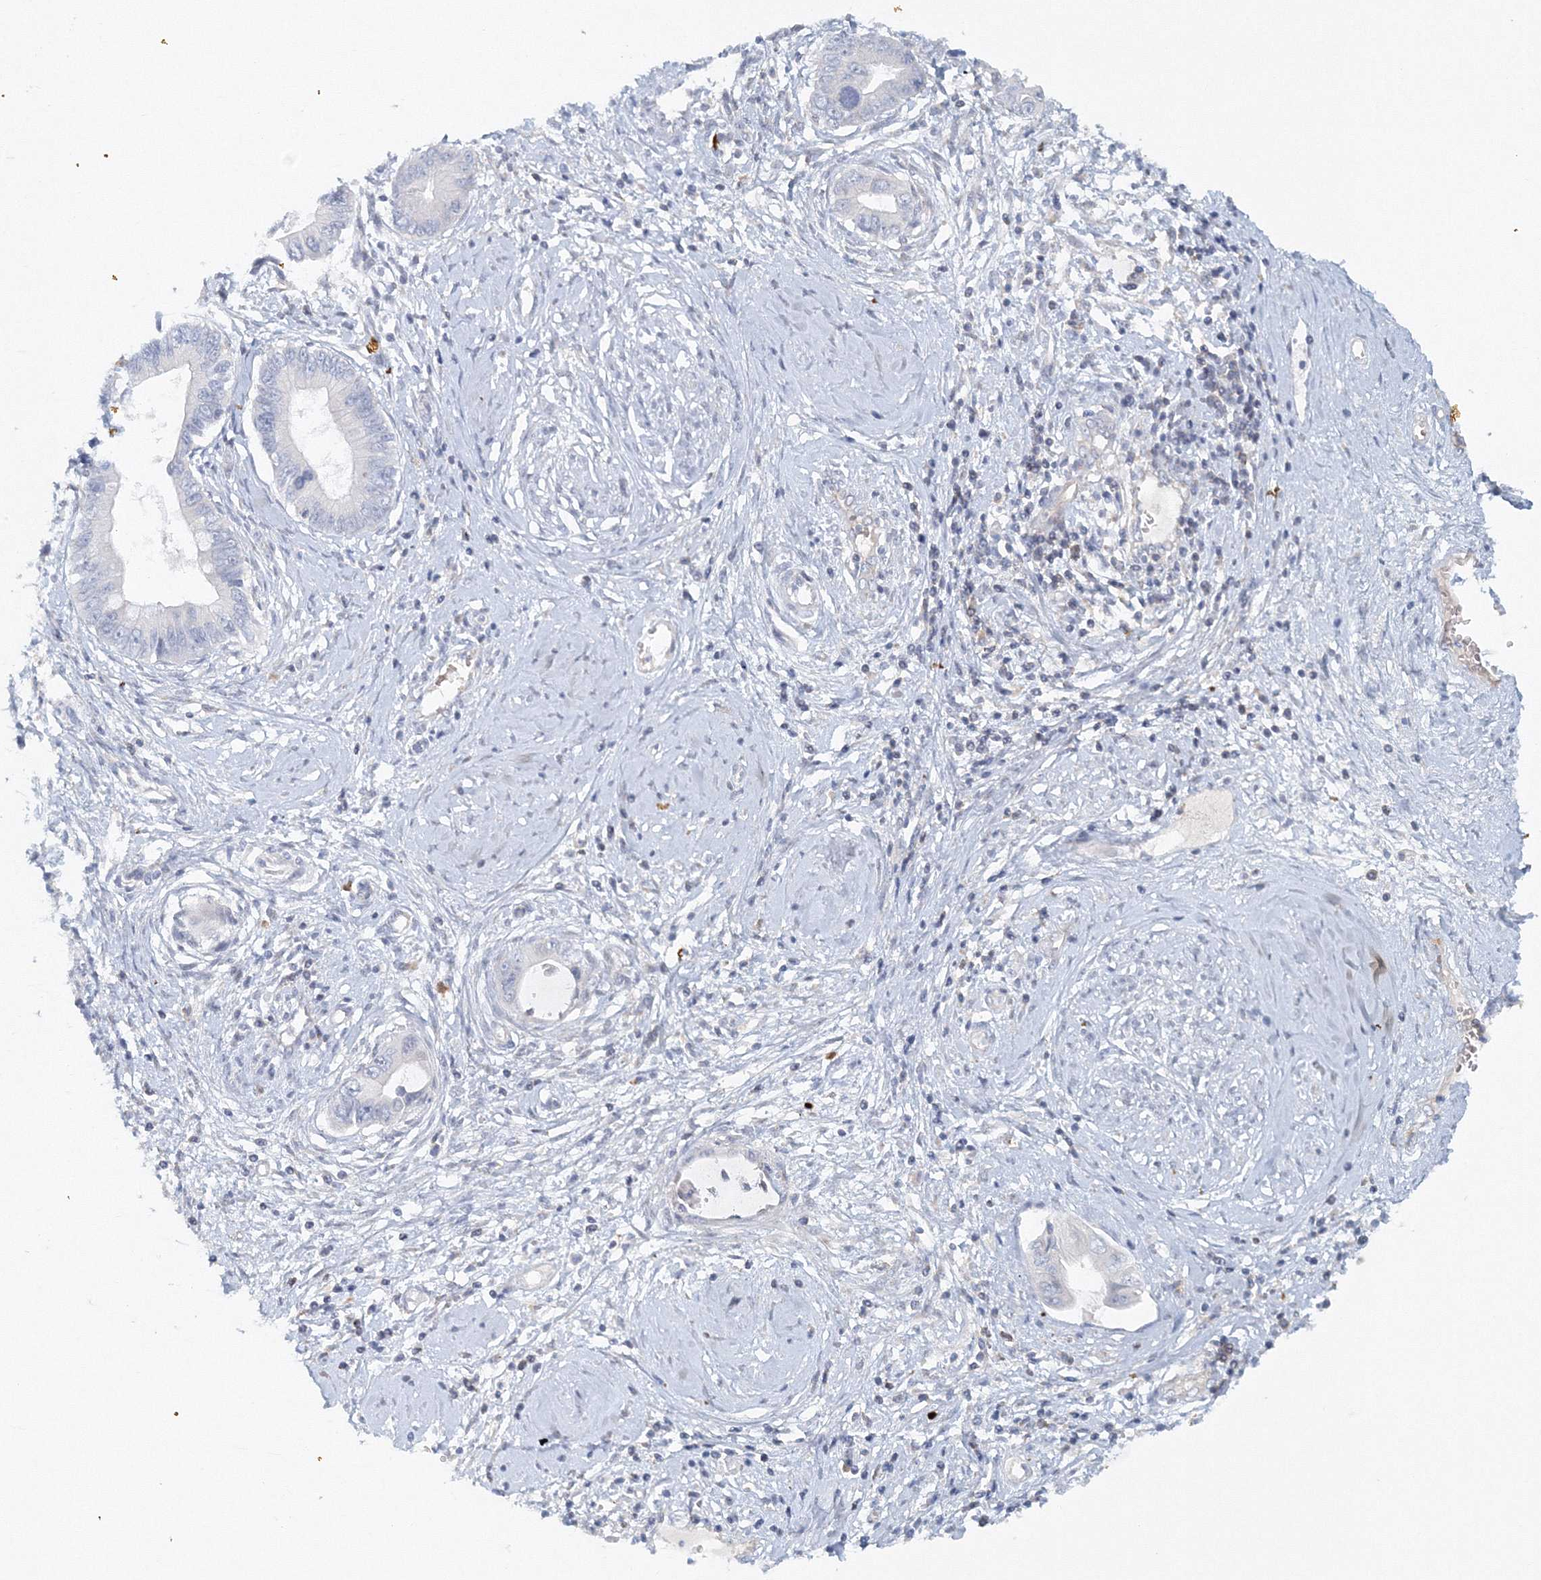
{"staining": {"intensity": "negative", "quantity": "none", "location": "none"}, "tissue": "cervical cancer", "cell_type": "Tumor cells", "image_type": "cancer", "snomed": [{"axis": "morphology", "description": "Adenocarcinoma, NOS"}, {"axis": "topography", "description": "Cervix"}], "caption": "A histopathology image of human cervical cancer is negative for staining in tumor cells.", "gene": "SH3BP5", "patient": {"sex": "female", "age": 44}}